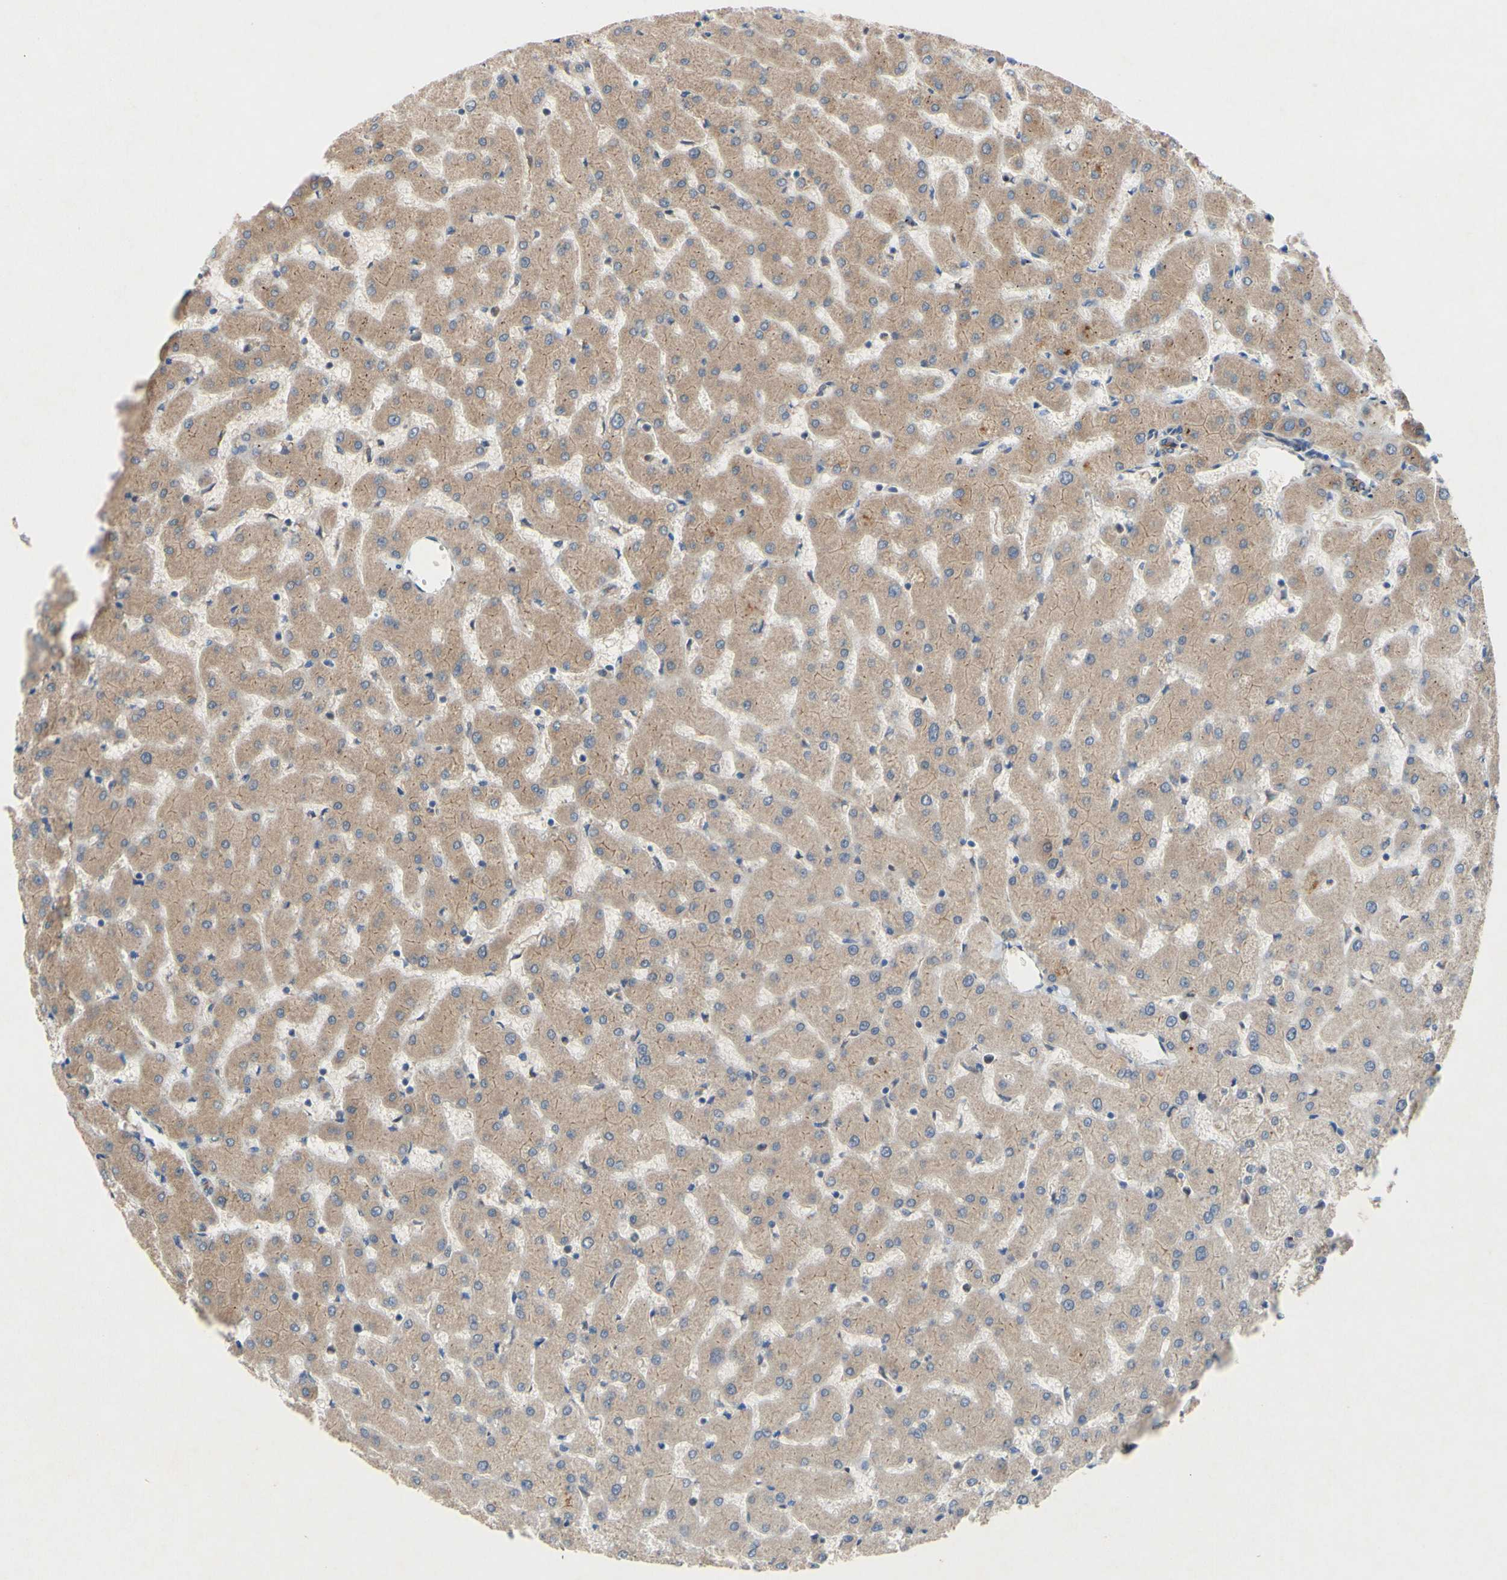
{"staining": {"intensity": "moderate", "quantity": ">75%", "location": "cytoplasmic/membranous"}, "tissue": "liver", "cell_type": "Cholangiocytes", "image_type": "normal", "snomed": [{"axis": "morphology", "description": "Normal tissue, NOS"}, {"axis": "topography", "description": "Liver"}], "caption": "Cholangiocytes show medium levels of moderate cytoplasmic/membranous staining in approximately >75% of cells in unremarkable human liver. (DAB IHC, brown staining for protein, blue staining for nuclei).", "gene": "PDGFB", "patient": {"sex": "female", "age": 63}}